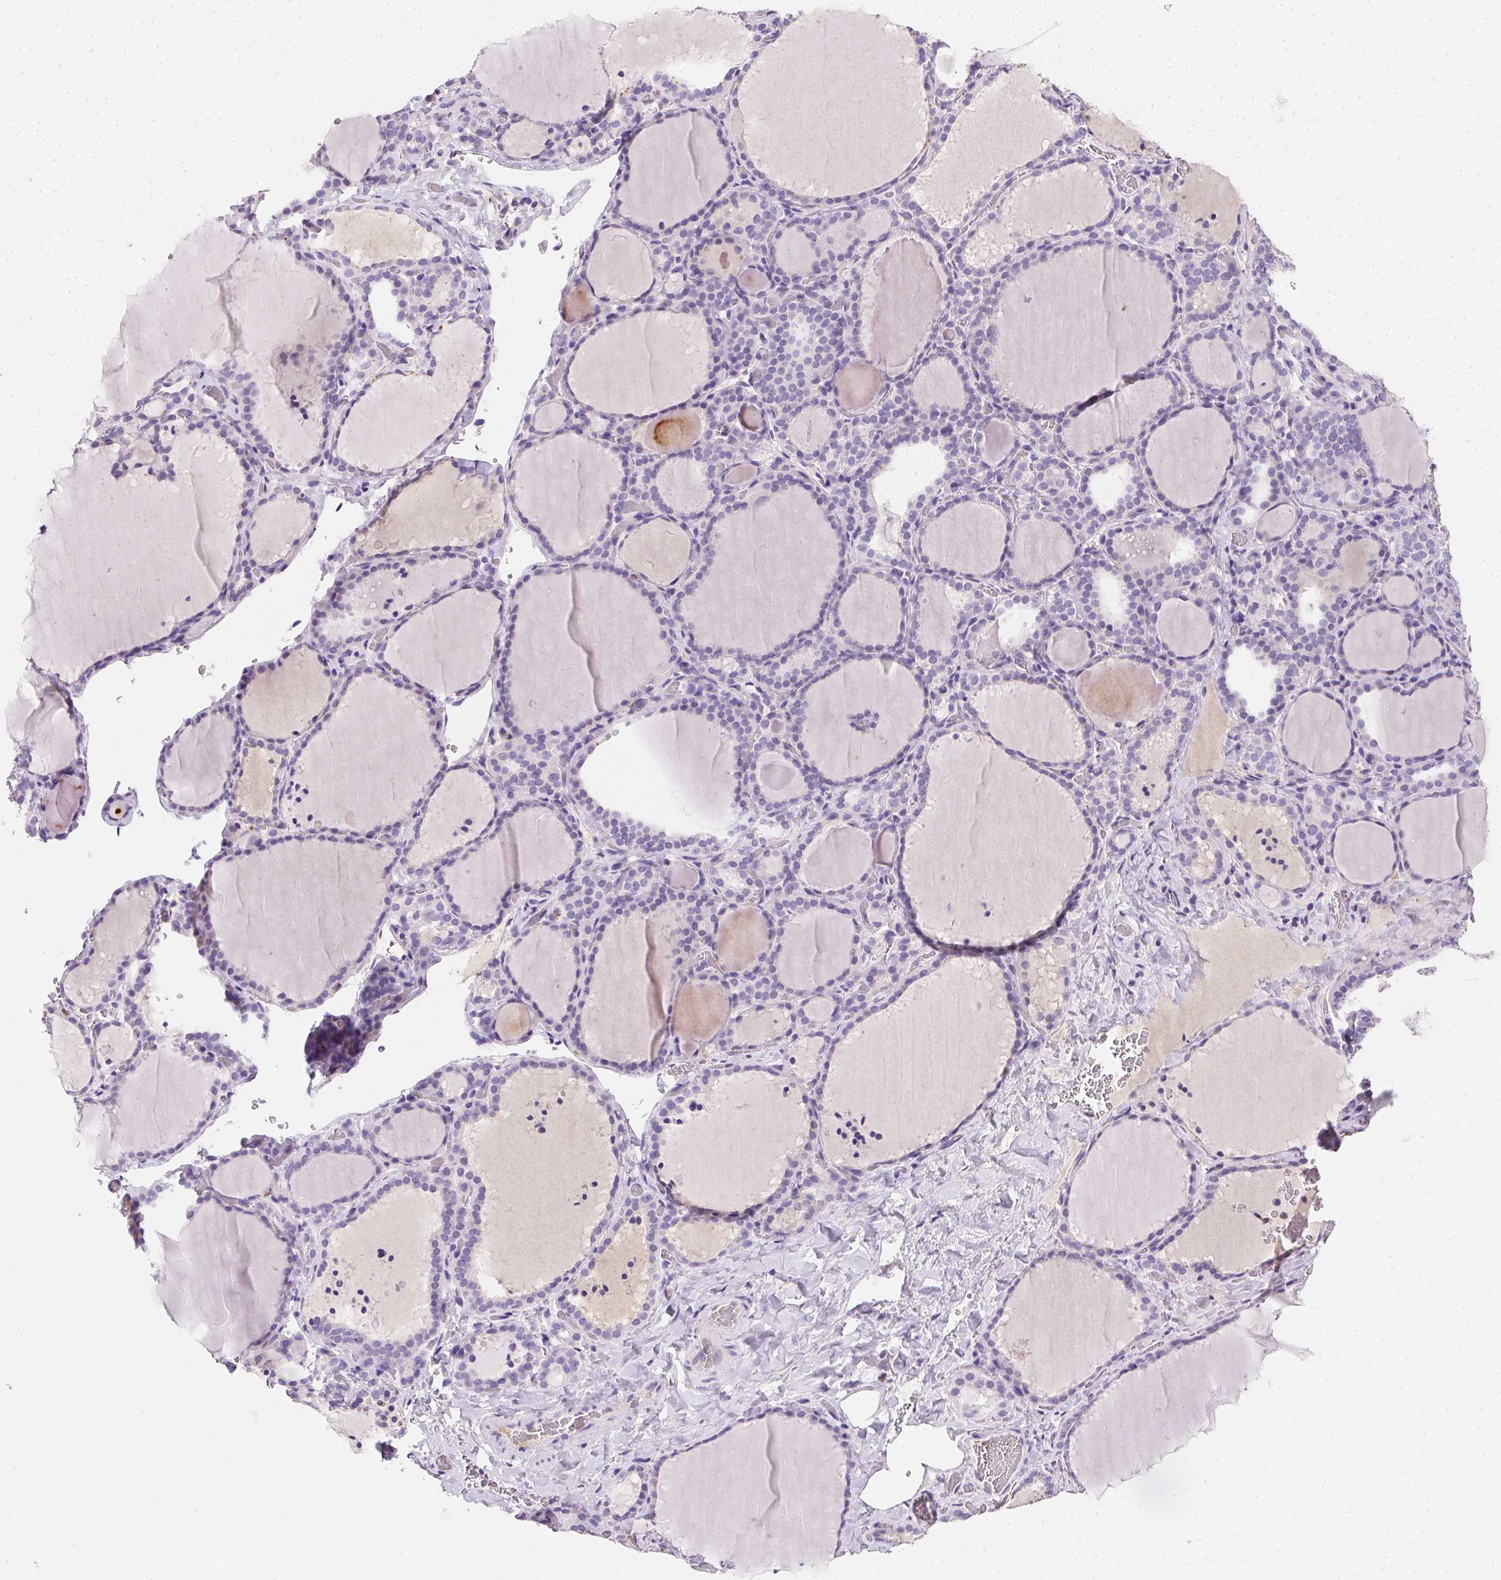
{"staining": {"intensity": "negative", "quantity": "none", "location": "none"}, "tissue": "thyroid gland", "cell_type": "Glandular cells", "image_type": "normal", "snomed": [{"axis": "morphology", "description": "Normal tissue, NOS"}, {"axis": "topography", "description": "Thyroid gland"}], "caption": "The IHC image has no significant staining in glandular cells of thyroid gland. (DAB (3,3'-diaminobenzidine) immunohistochemistry visualized using brightfield microscopy, high magnification).", "gene": "SSTR4", "patient": {"sex": "female", "age": 22}}